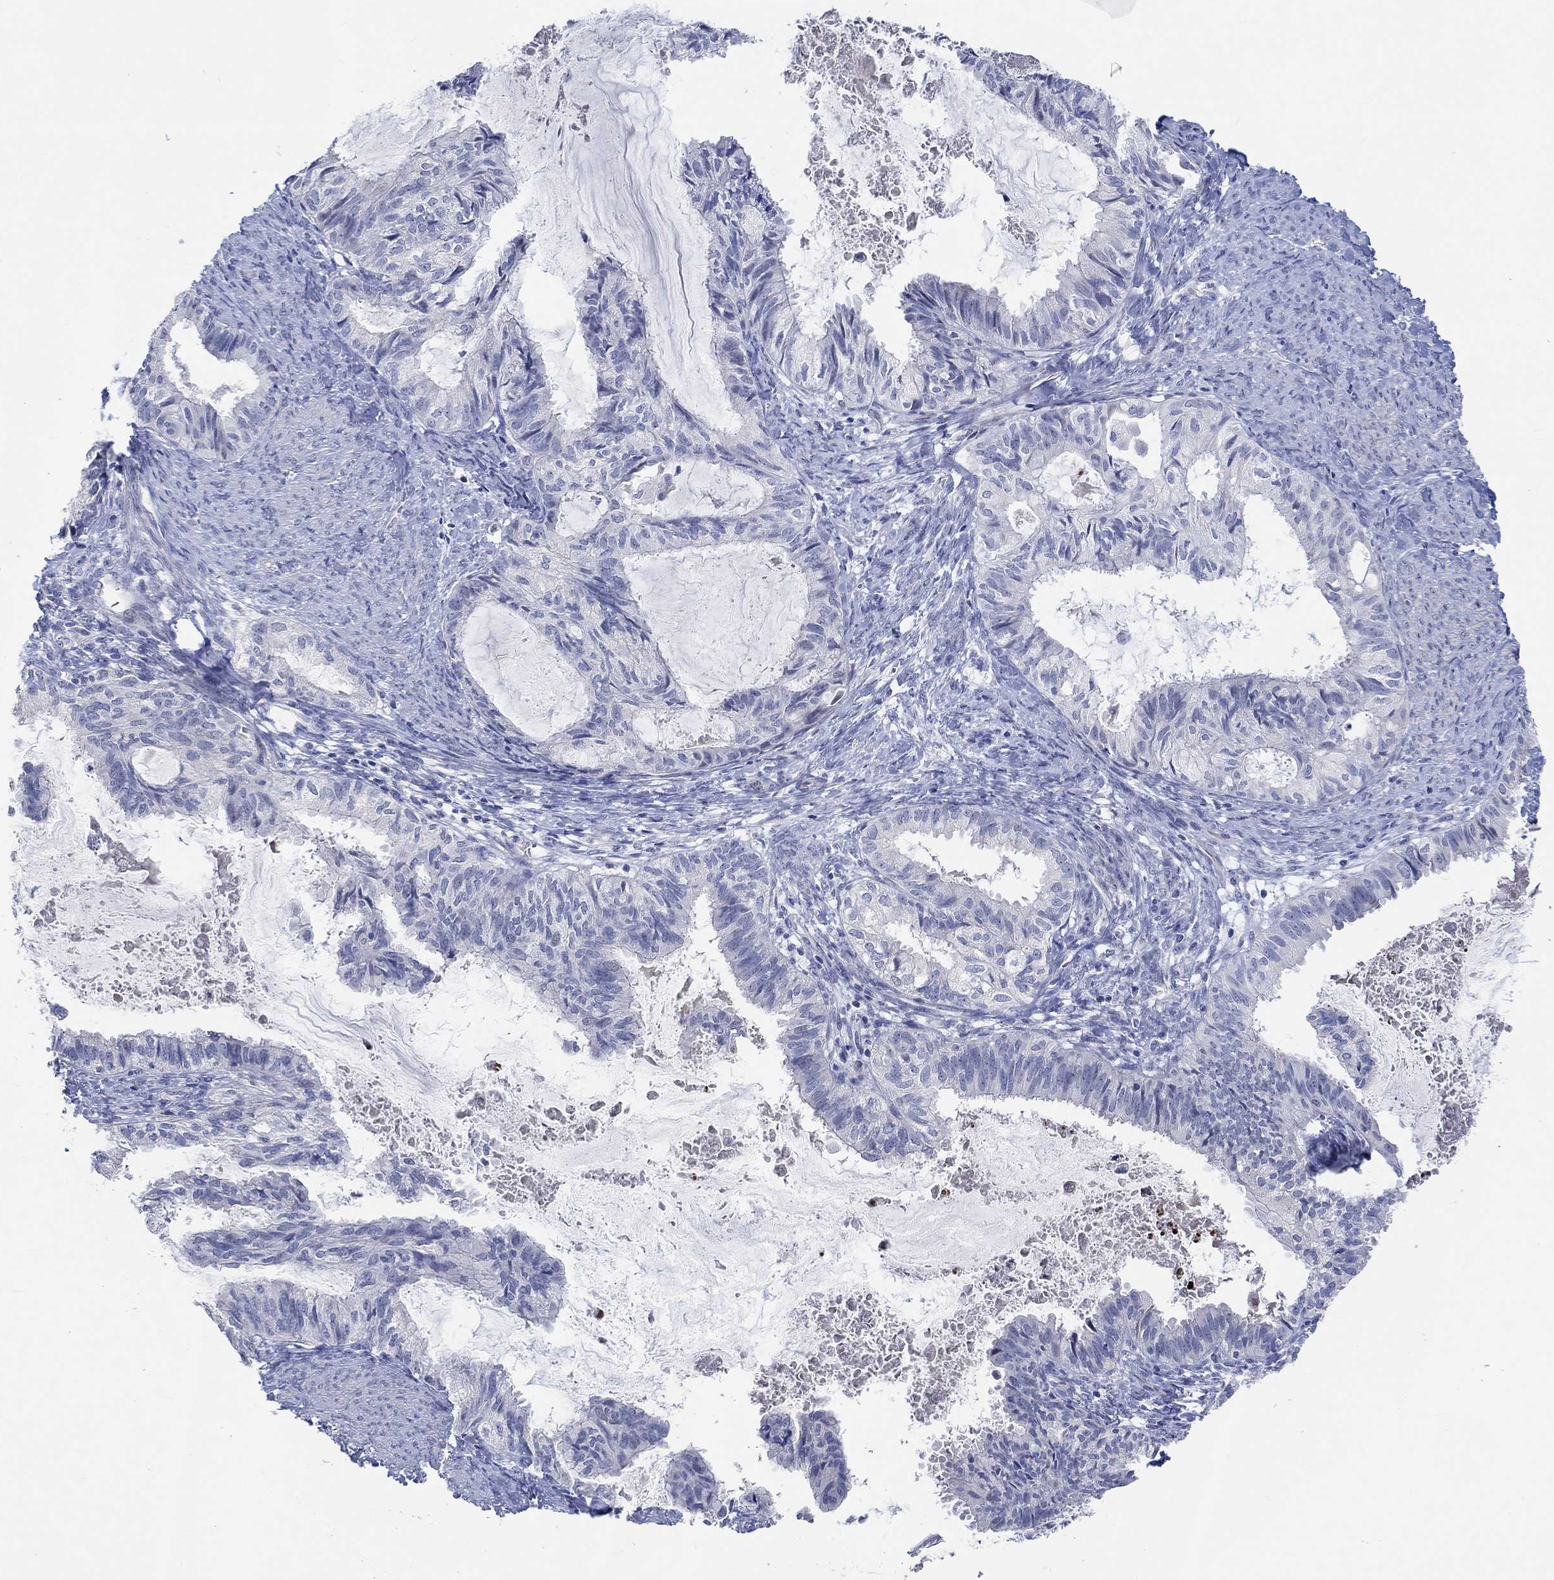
{"staining": {"intensity": "negative", "quantity": "none", "location": "none"}, "tissue": "endometrial cancer", "cell_type": "Tumor cells", "image_type": "cancer", "snomed": [{"axis": "morphology", "description": "Adenocarcinoma, NOS"}, {"axis": "topography", "description": "Endometrium"}], "caption": "Tumor cells show no significant expression in endometrial adenocarcinoma.", "gene": "DLK1", "patient": {"sex": "female", "age": 86}}